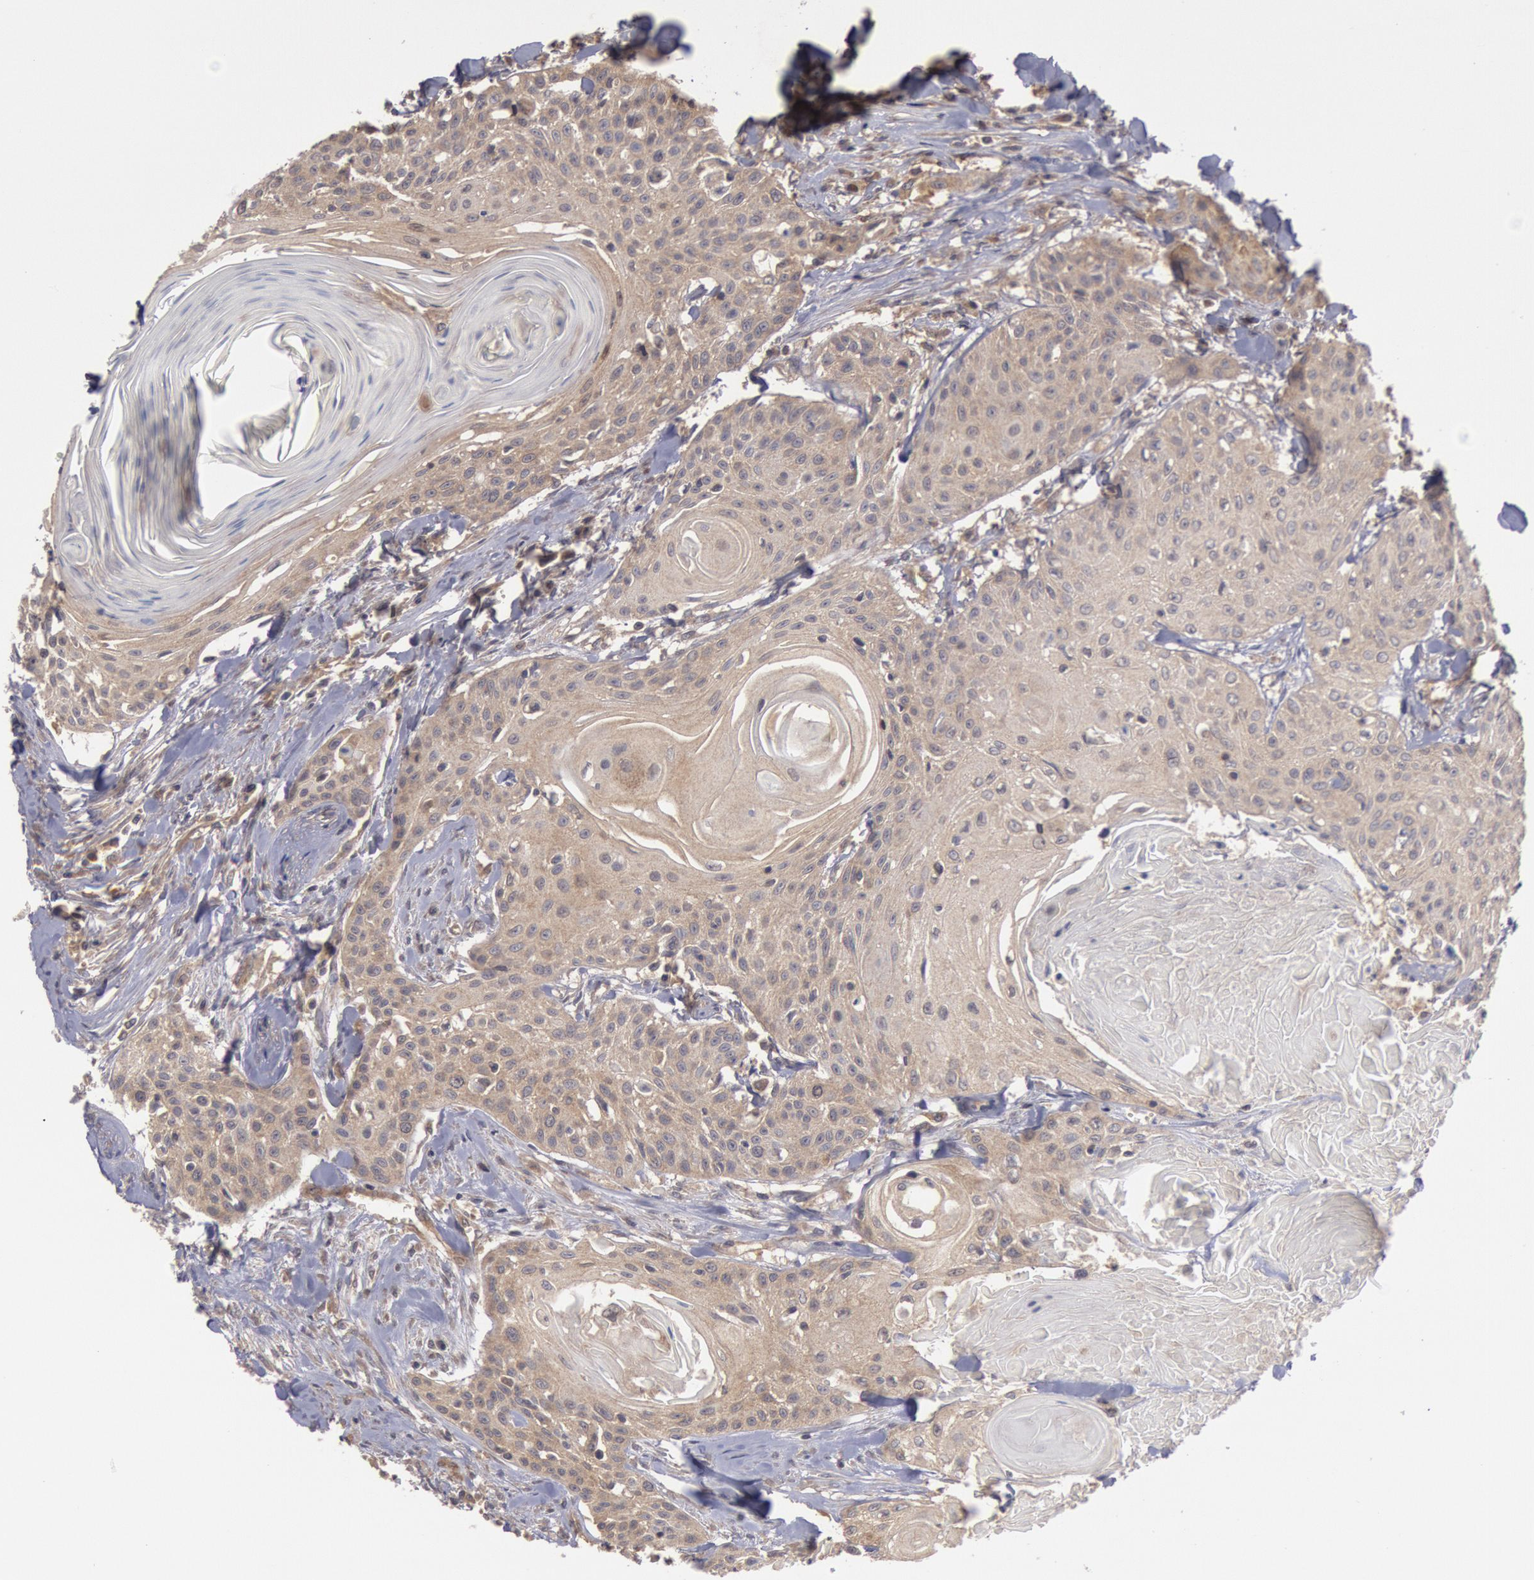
{"staining": {"intensity": "weak", "quantity": ">75%", "location": "cytoplasmic/membranous"}, "tissue": "head and neck cancer", "cell_type": "Tumor cells", "image_type": "cancer", "snomed": [{"axis": "morphology", "description": "Squamous cell carcinoma, NOS"}, {"axis": "morphology", "description": "Squamous cell carcinoma, metastatic, NOS"}, {"axis": "topography", "description": "Lymph node"}, {"axis": "topography", "description": "Salivary gland"}, {"axis": "topography", "description": "Head-Neck"}], "caption": "Human head and neck cancer stained with a brown dye exhibits weak cytoplasmic/membranous positive staining in about >75% of tumor cells.", "gene": "BRAF", "patient": {"sex": "female", "age": 74}}